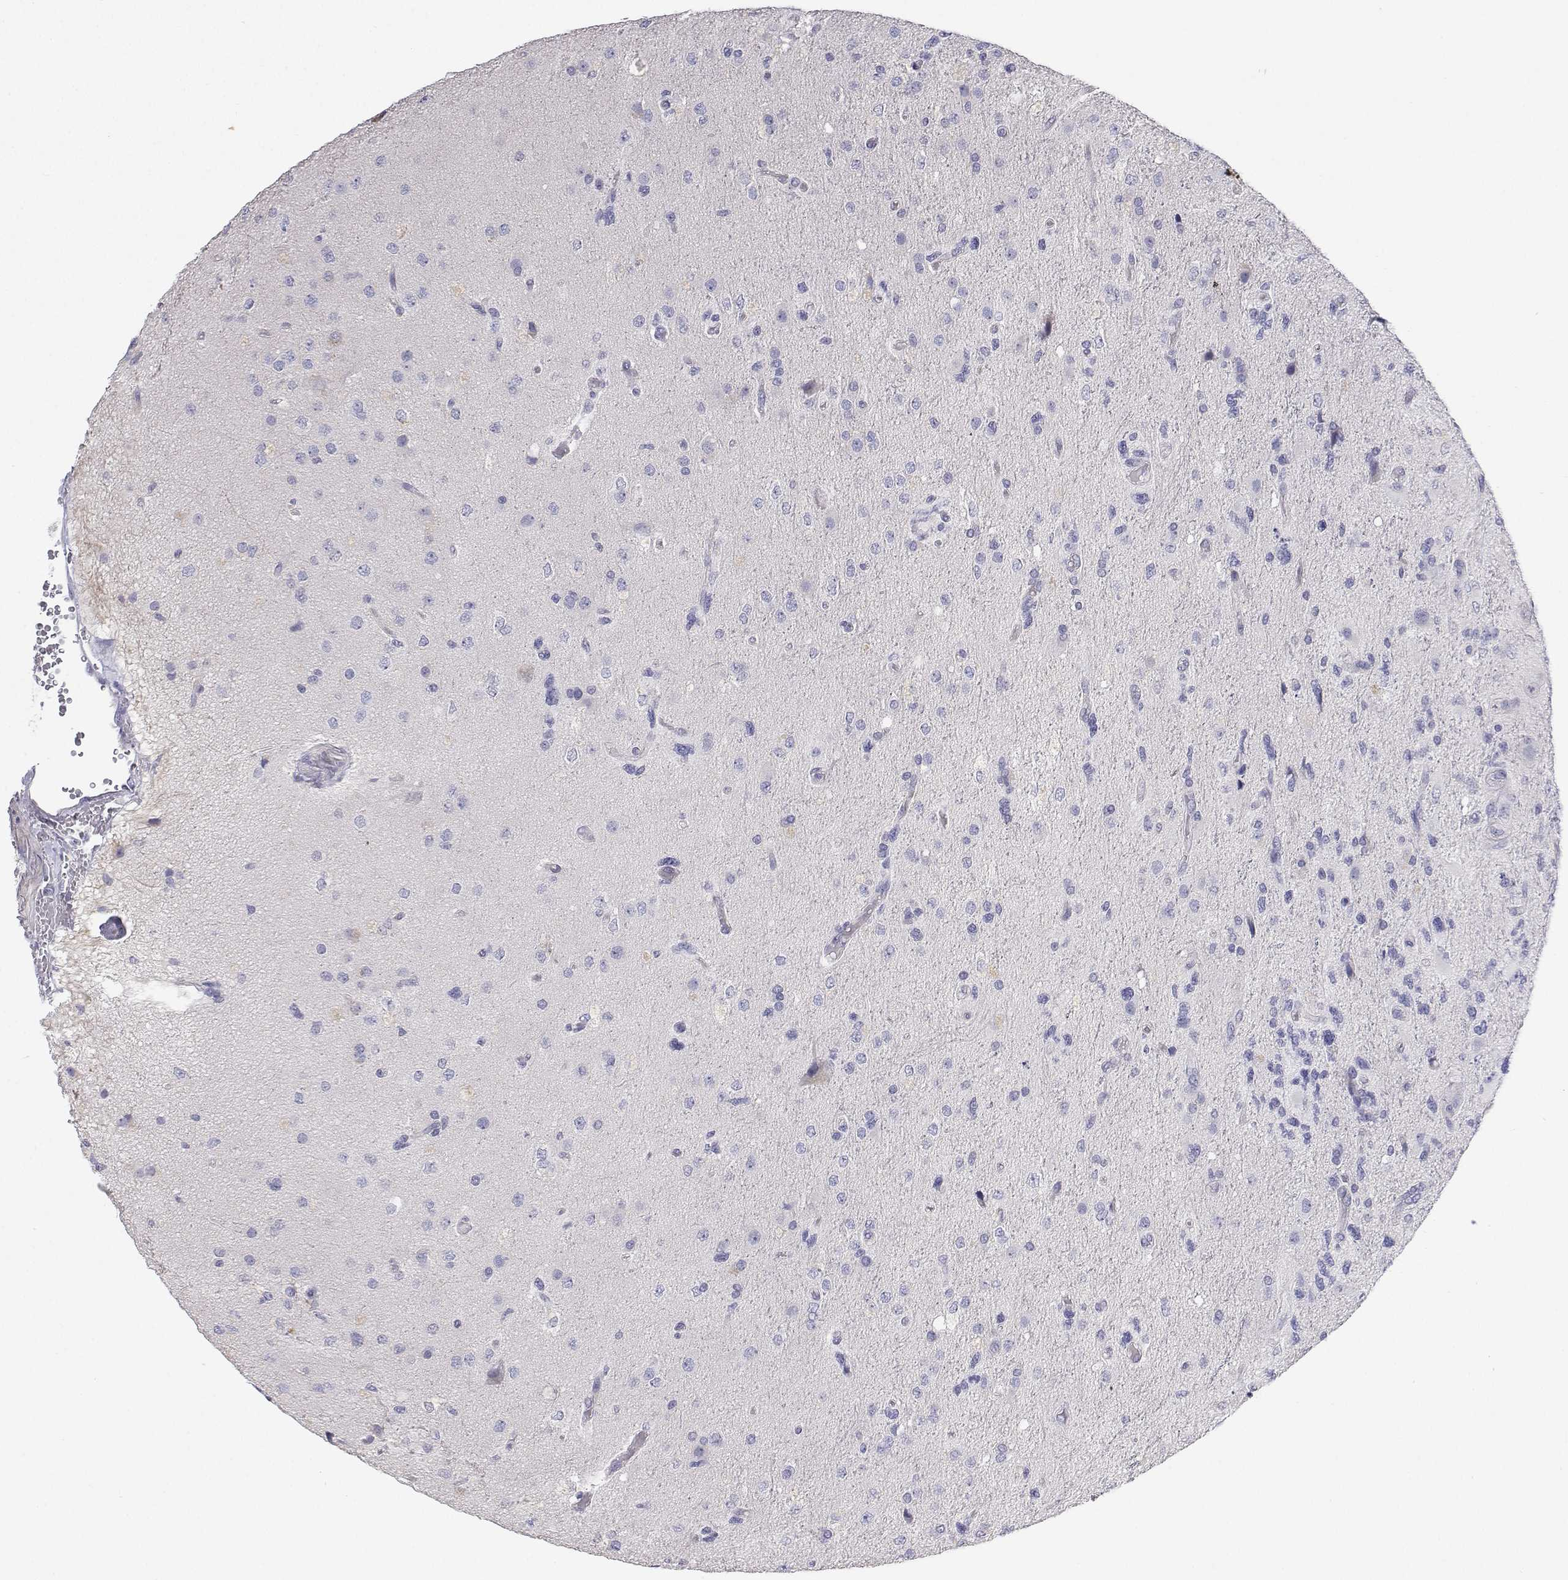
{"staining": {"intensity": "negative", "quantity": "none", "location": "none"}, "tissue": "glioma", "cell_type": "Tumor cells", "image_type": "cancer", "snomed": [{"axis": "morphology", "description": "Glioma, malignant, High grade"}, {"axis": "topography", "description": "Brain"}], "caption": "Histopathology image shows no protein expression in tumor cells of malignant high-grade glioma tissue. (Stains: DAB (3,3'-diaminobenzidine) immunohistochemistry with hematoxylin counter stain, Microscopy: brightfield microscopy at high magnification).", "gene": "ANKRD65", "patient": {"sex": "female", "age": 71}}